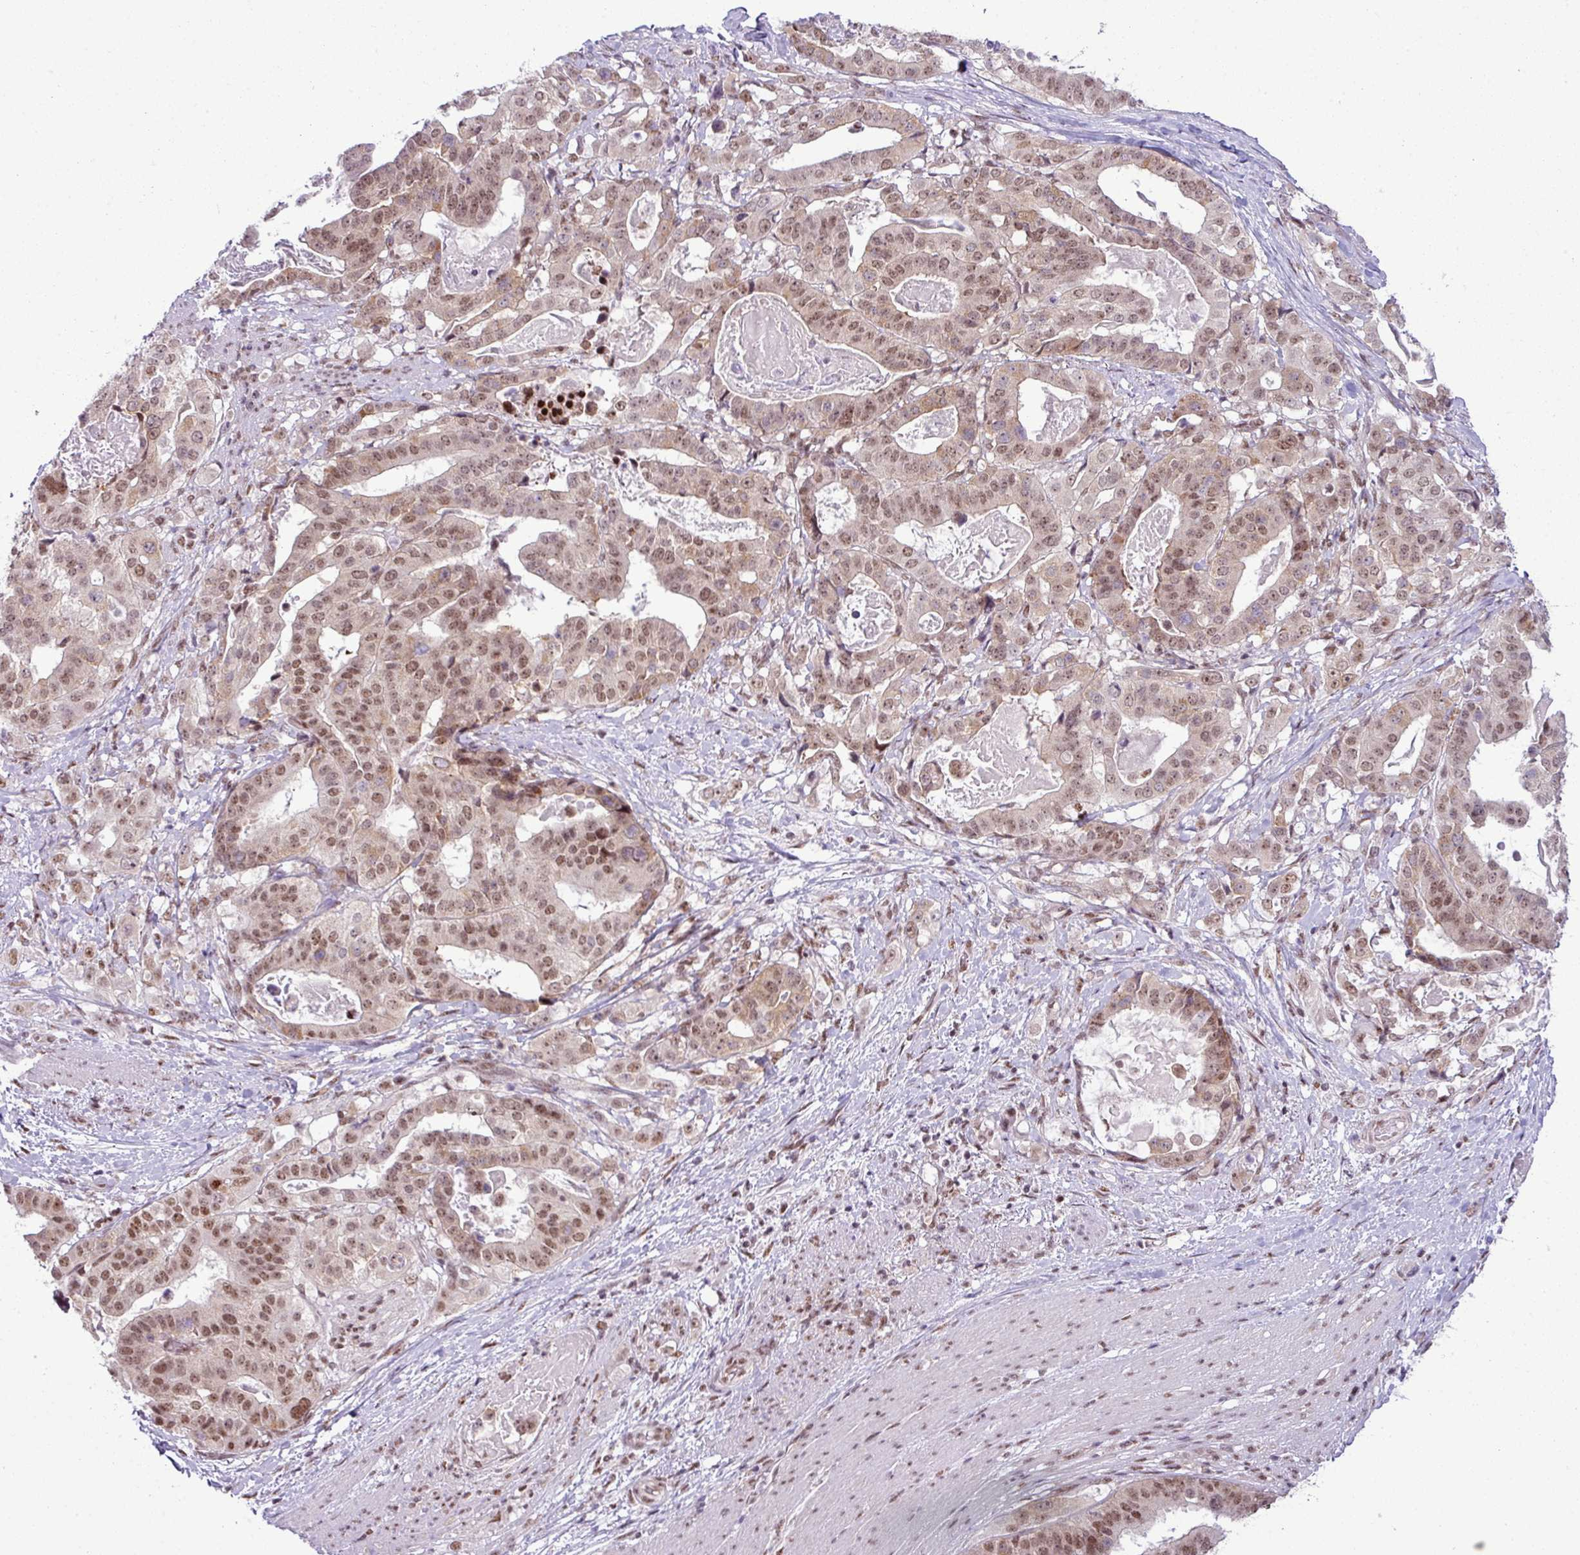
{"staining": {"intensity": "moderate", "quantity": ">75%", "location": "nuclear"}, "tissue": "stomach cancer", "cell_type": "Tumor cells", "image_type": "cancer", "snomed": [{"axis": "morphology", "description": "Adenocarcinoma, NOS"}, {"axis": "topography", "description": "Stomach"}], "caption": "A high-resolution micrograph shows immunohistochemistry (IHC) staining of stomach cancer (adenocarcinoma), which reveals moderate nuclear positivity in approximately >75% of tumor cells.", "gene": "ARL6IP4", "patient": {"sex": "male", "age": 48}}